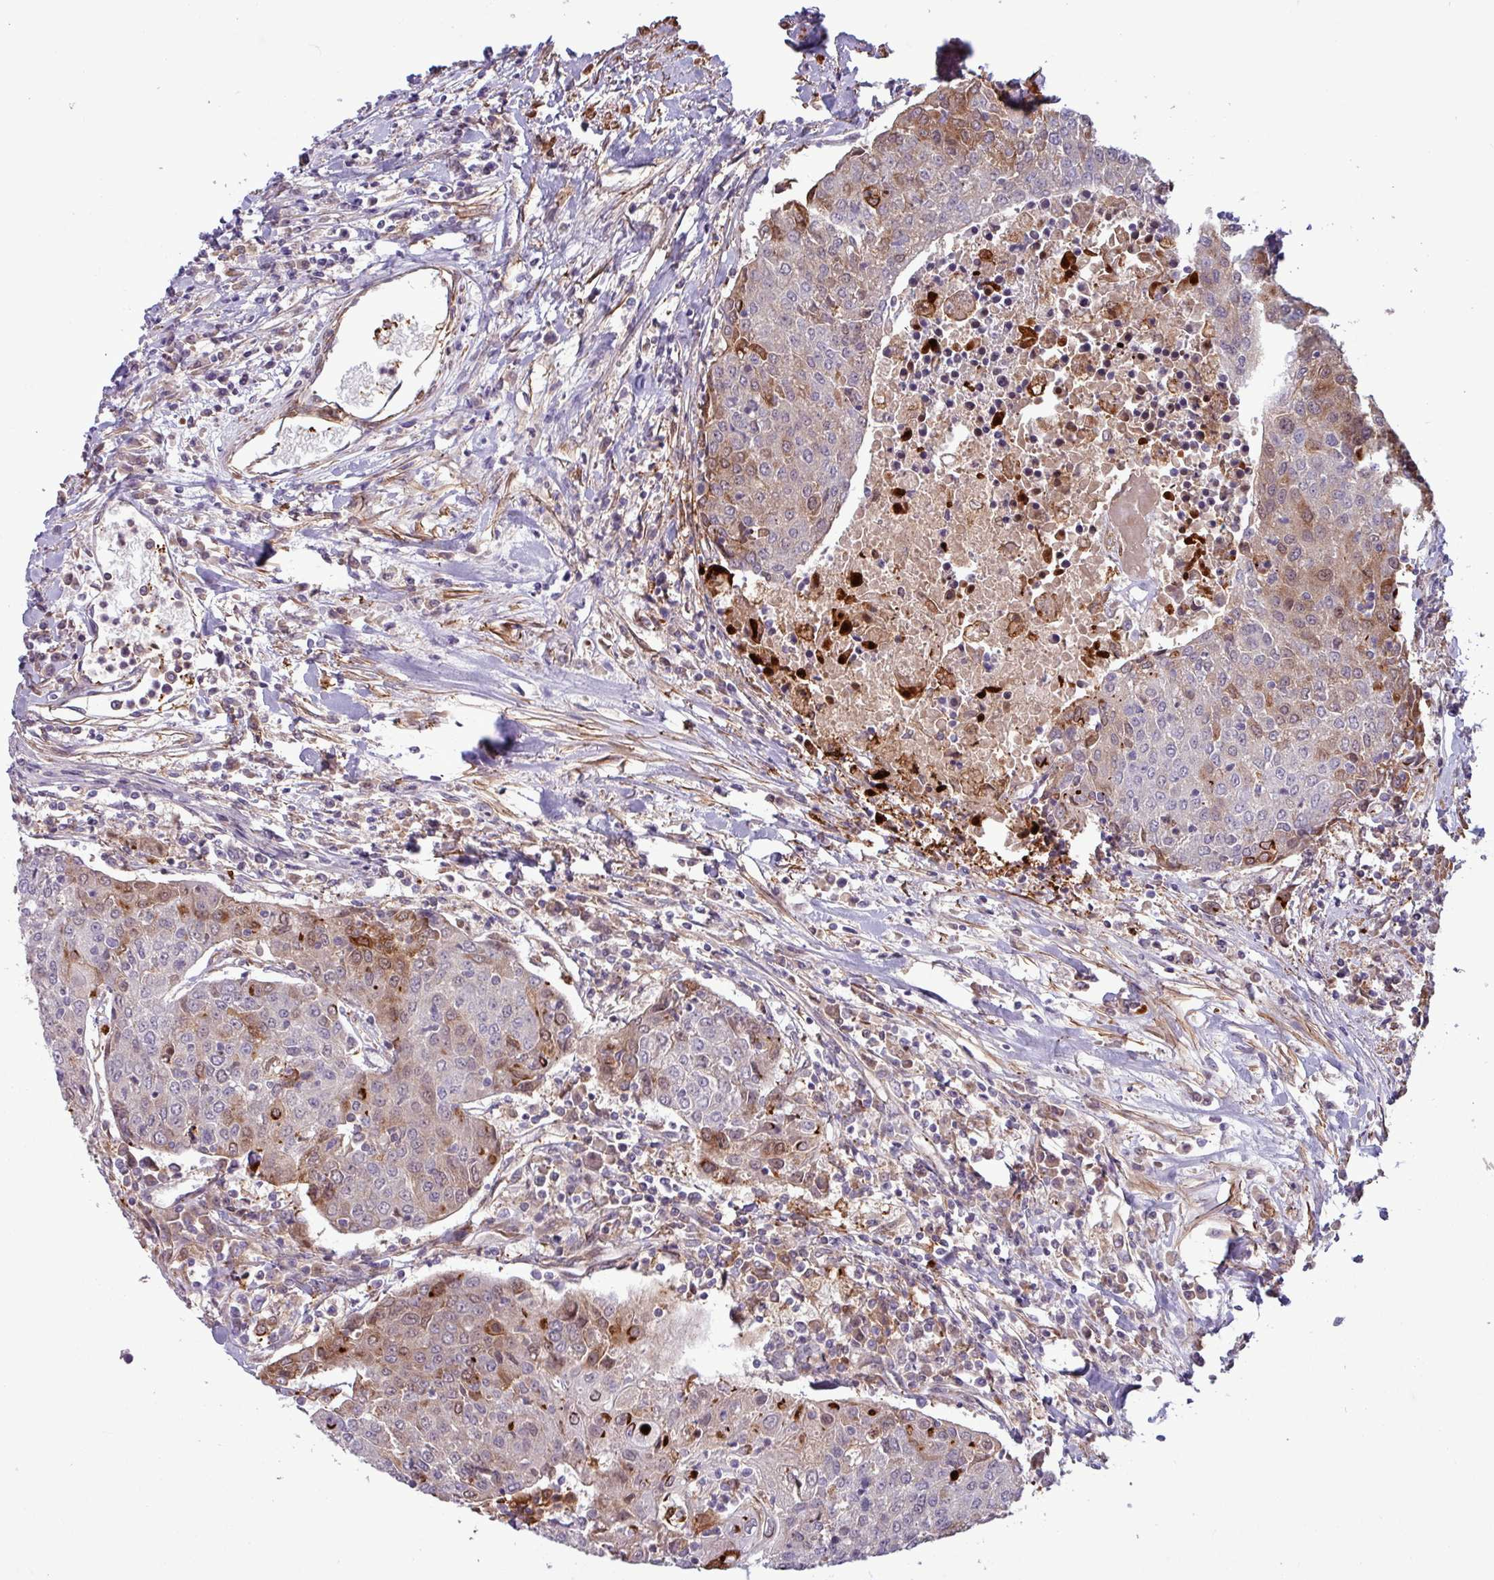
{"staining": {"intensity": "moderate", "quantity": "<25%", "location": "cytoplasmic/membranous"}, "tissue": "urothelial cancer", "cell_type": "Tumor cells", "image_type": "cancer", "snomed": [{"axis": "morphology", "description": "Urothelial carcinoma, High grade"}, {"axis": "topography", "description": "Urinary bladder"}], "caption": "Human high-grade urothelial carcinoma stained with a protein marker exhibits moderate staining in tumor cells.", "gene": "PCED1A", "patient": {"sex": "female", "age": 85}}